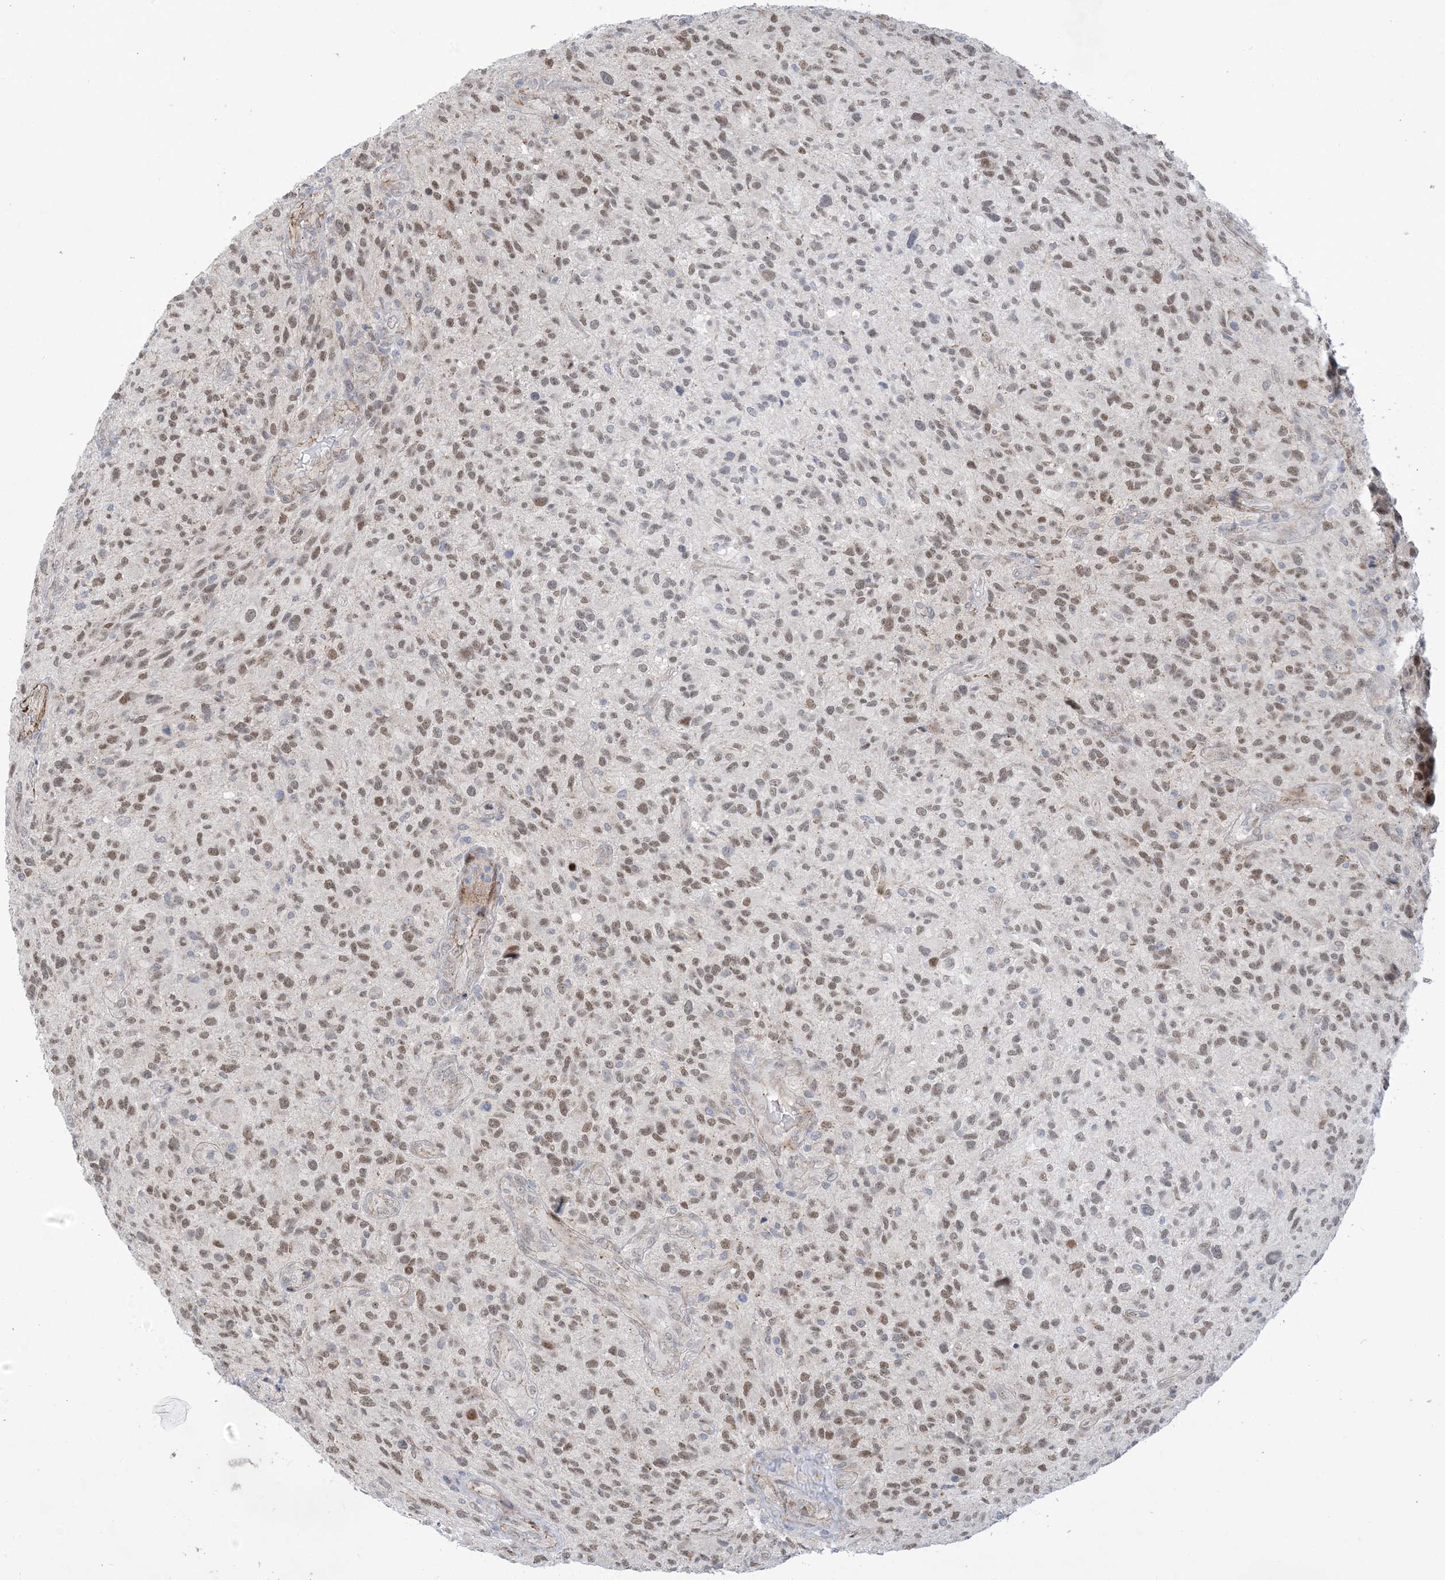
{"staining": {"intensity": "weak", "quantity": "25%-75%", "location": "nuclear"}, "tissue": "glioma", "cell_type": "Tumor cells", "image_type": "cancer", "snomed": [{"axis": "morphology", "description": "Glioma, malignant, High grade"}, {"axis": "topography", "description": "Brain"}], "caption": "Protein staining of glioma tissue exhibits weak nuclear positivity in about 25%-75% of tumor cells.", "gene": "ZNF8", "patient": {"sex": "male", "age": 47}}